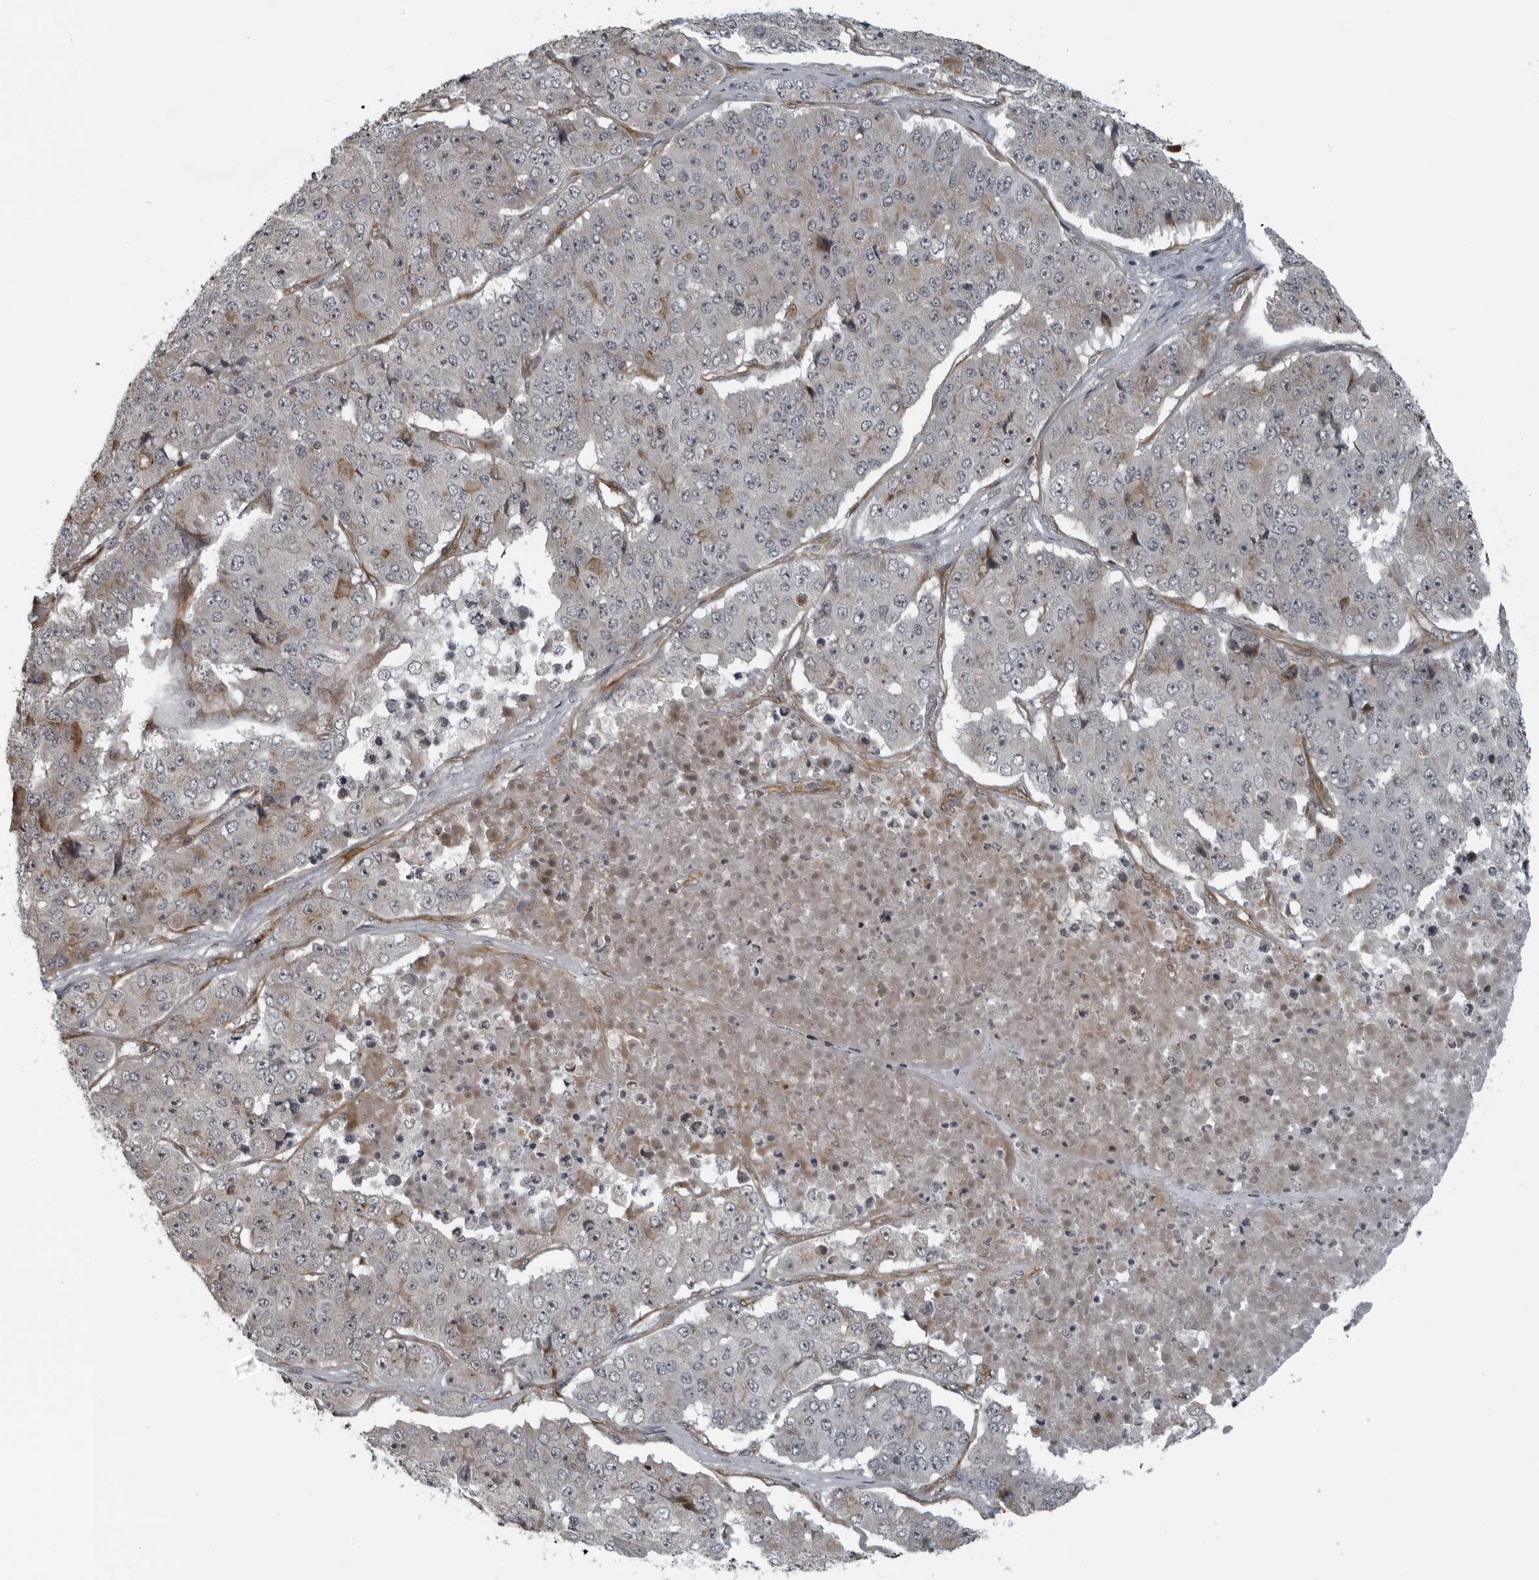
{"staining": {"intensity": "negative", "quantity": "none", "location": "none"}, "tissue": "pancreatic cancer", "cell_type": "Tumor cells", "image_type": "cancer", "snomed": [{"axis": "morphology", "description": "Adenocarcinoma, NOS"}, {"axis": "topography", "description": "Pancreas"}], "caption": "The immunohistochemistry (IHC) image has no significant staining in tumor cells of adenocarcinoma (pancreatic) tissue.", "gene": "FAM102B", "patient": {"sex": "male", "age": 50}}